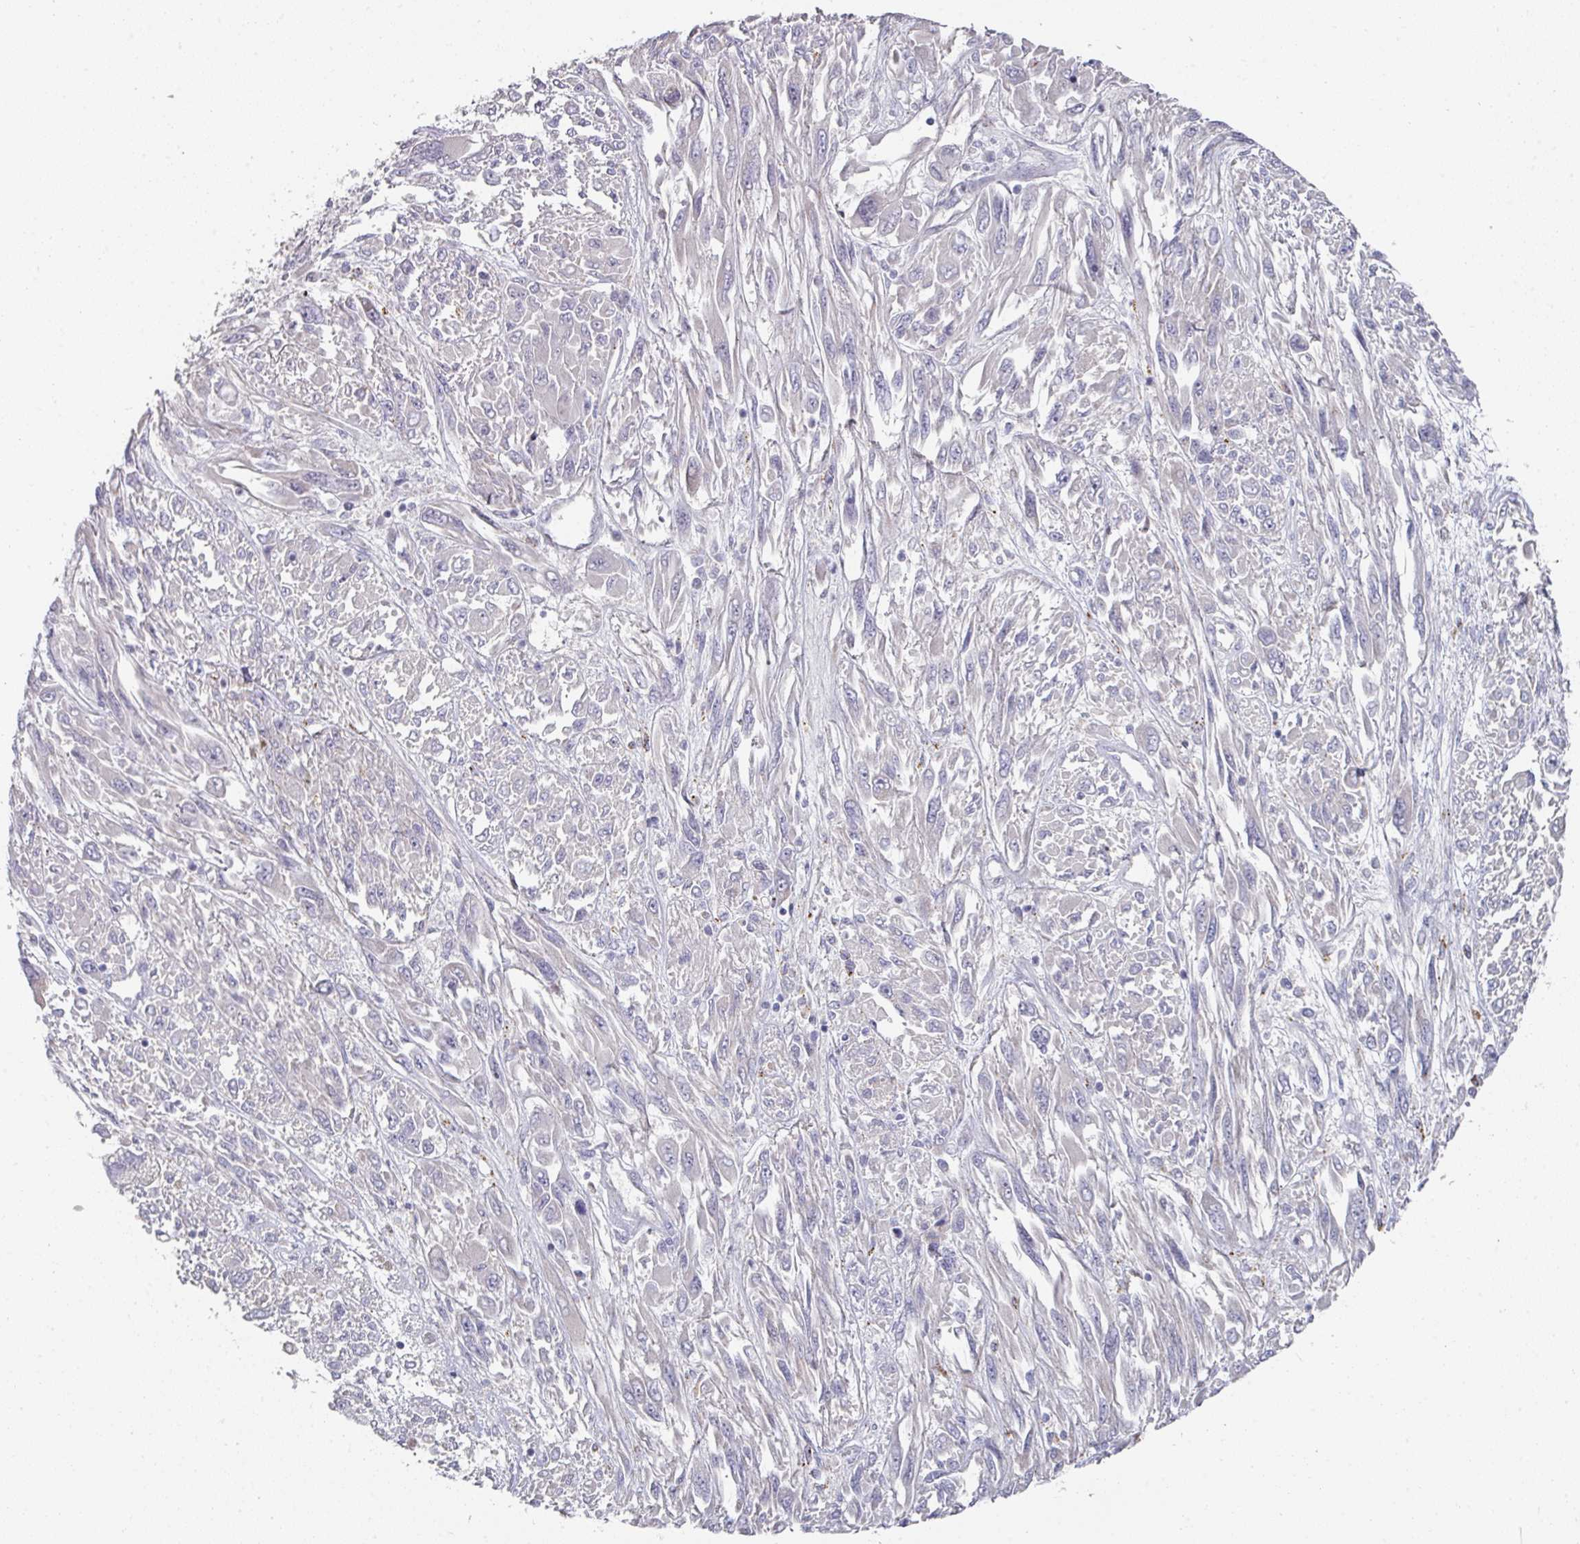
{"staining": {"intensity": "negative", "quantity": "none", "location": "none"}, "tissue": "melanoma", "cell_type": "Tumor cells", "image_type": "cancer", "snomed": [{"axis": "morphology", "description": "Malignant melanoma, NOS"}, {"axis": "topography", "description": "Skin"}], "caption": "Immunohistochemistry (IHC) micrograph of neoplastic tissue: melanoma stained with DAB (3,3'-diaminobenzidine) exhibits no significant protein expression in tumor cells.", "gene": "NT5C1A", "patient": {"sex": "female", "age": 91}}